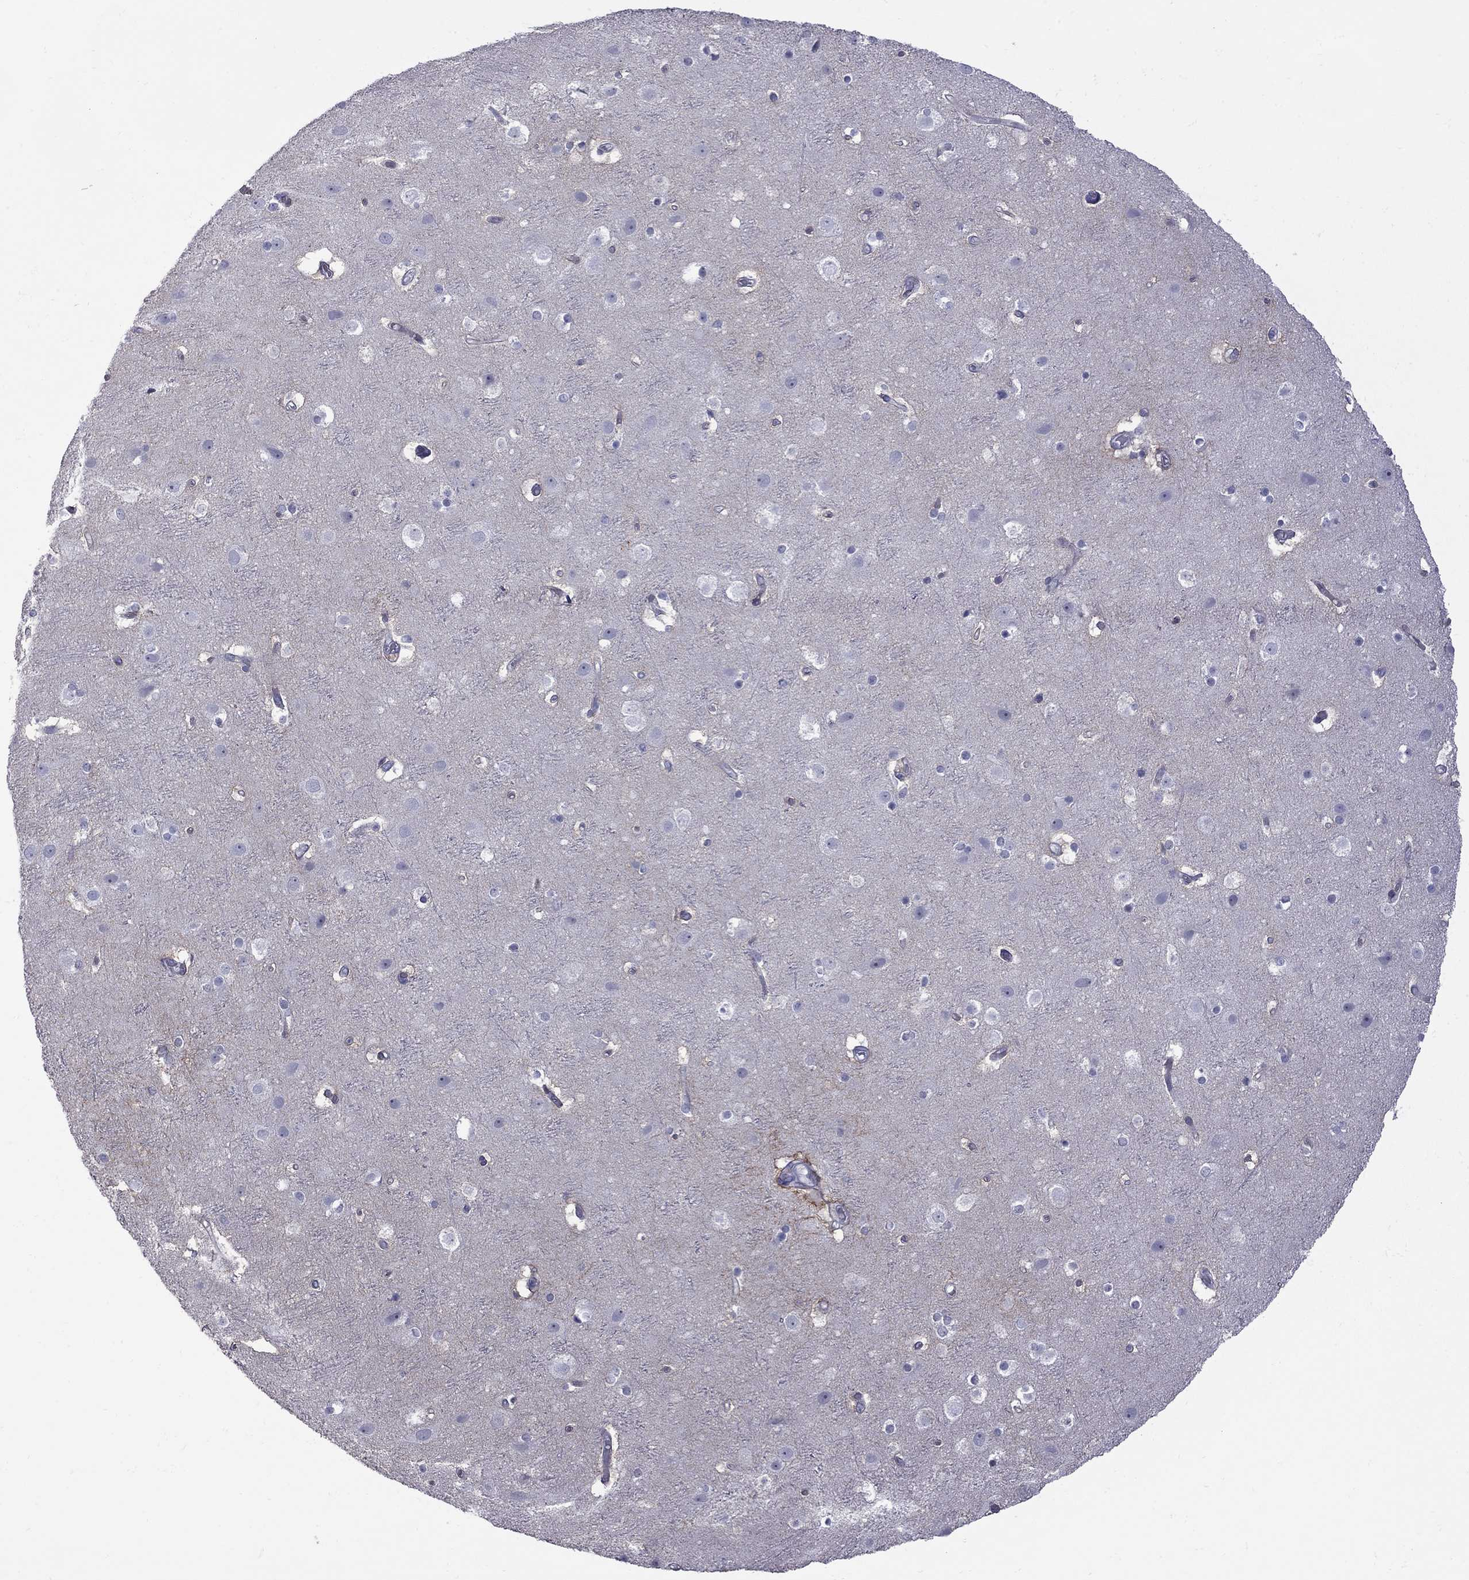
{"staining": {"intensity": "negative", "quantity": "none", "location": "none"}, "tissue": "cerebral cortex", "cell_type": "Endothelial cells", "image_type": "normal", "snomed": [{"axis": "morphology", "description": "Normal tissue, NOS"}, {"axis": "topography", "description": "Cerebral cortex"}], "caption": "Immunohistochemistry (IHC) histopathology image of normal cerebral cortex: cerebral cortex stained with DAB (3,3'-diaminobenzidine) reveals no significant protein staining in endothelial cells. (IHC, brightfield microscopy, high magnification).", "gene": "NRARP", "patient": {"sex": "female", "age": 52}}